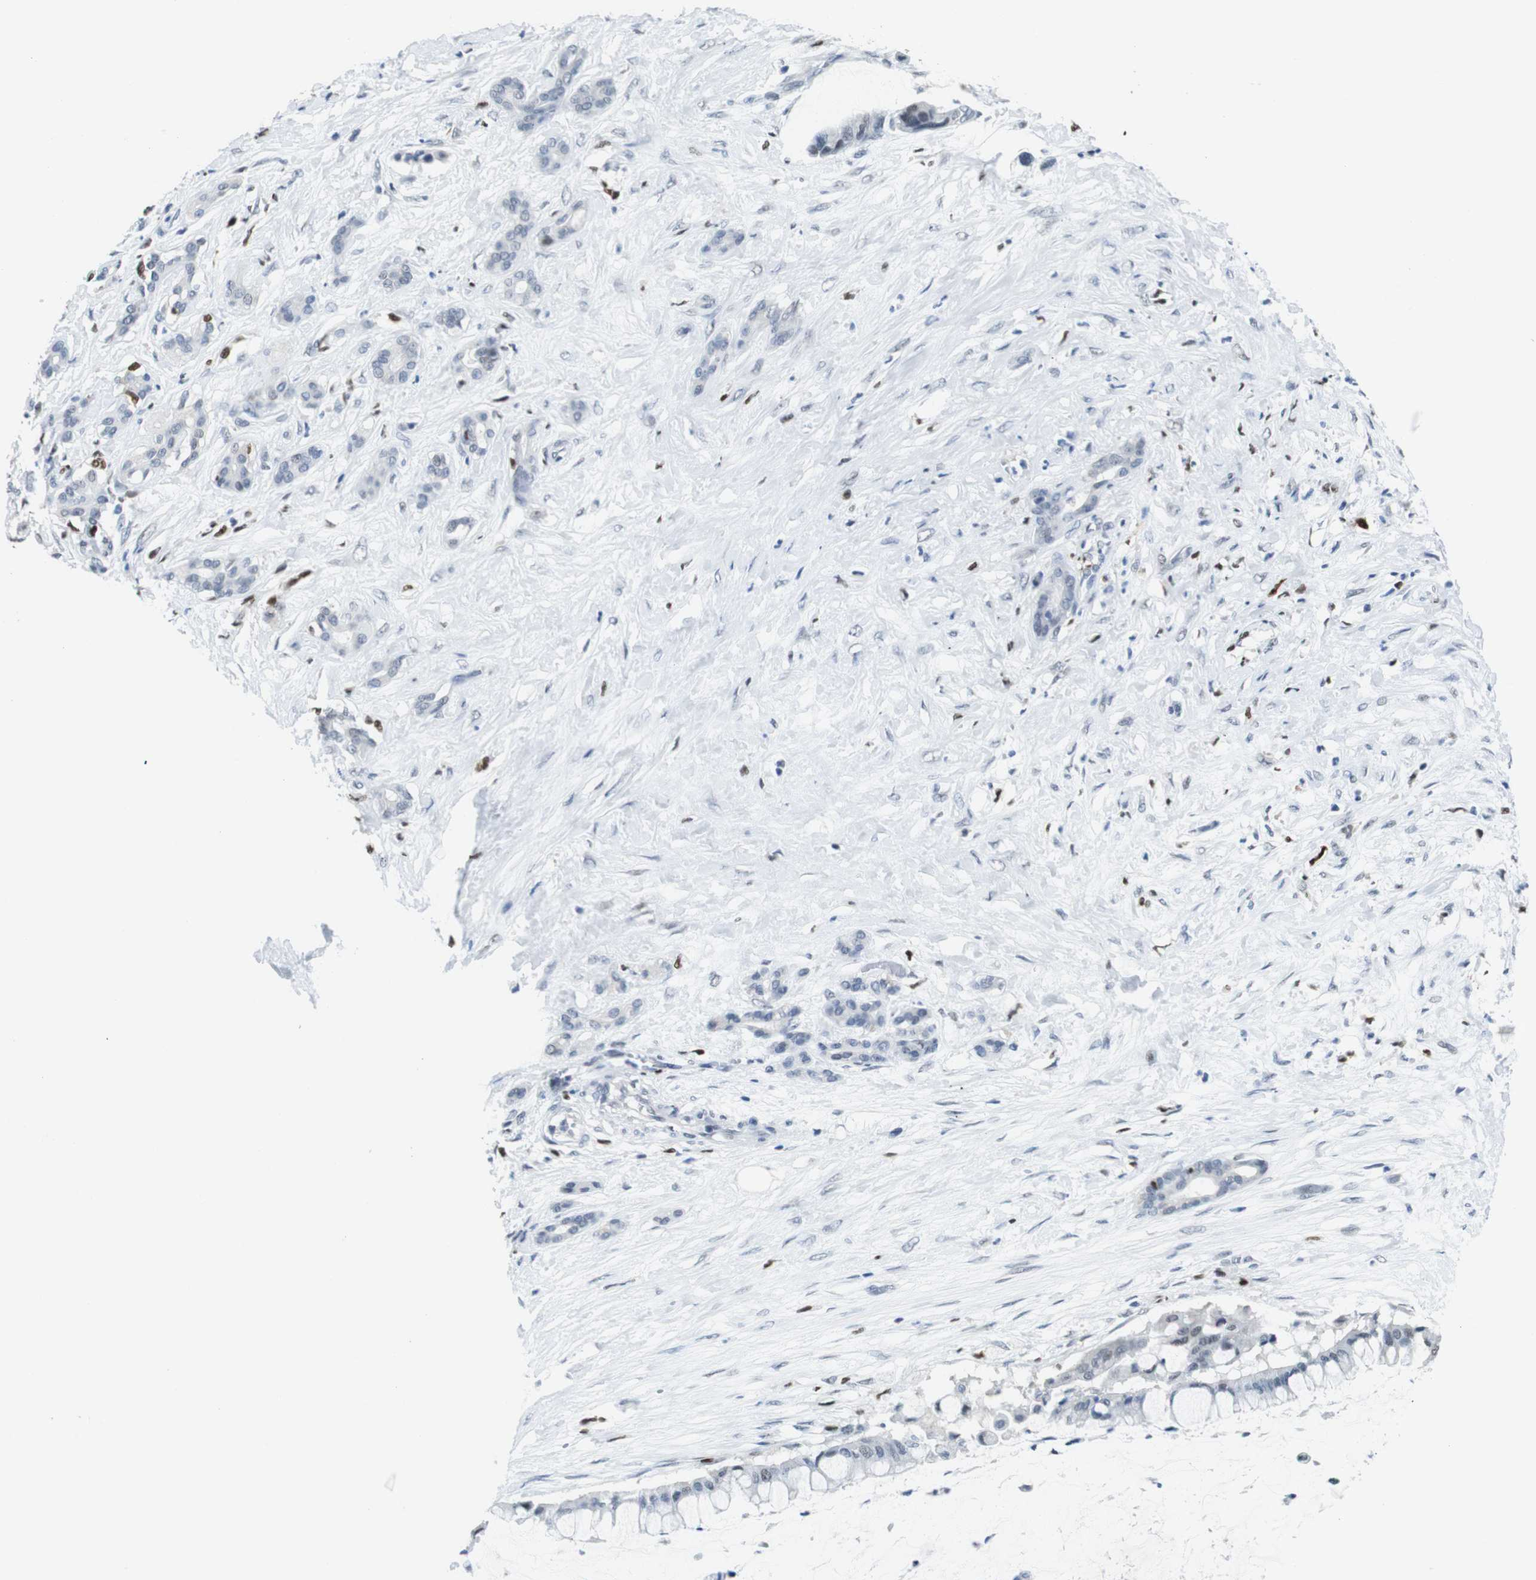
{"staining": {"intensity": "negative", "quantity": "none", "location": "none"}, "tissue": "pancreatic cancer", "cell_type": "Tumor cells", "image_type": "cancer", "snomed": [{"axis": "morphology", "description": "Adenocarcinoma, NOS"}, {"axis": "topography", "description": "Pancreas"}], "caption": "Tumor cells are negative for brown protein staining in pancreatic adenocarcinoma.", "gene": "IRF8", "patient": {"sex": "male", "age": 41}}